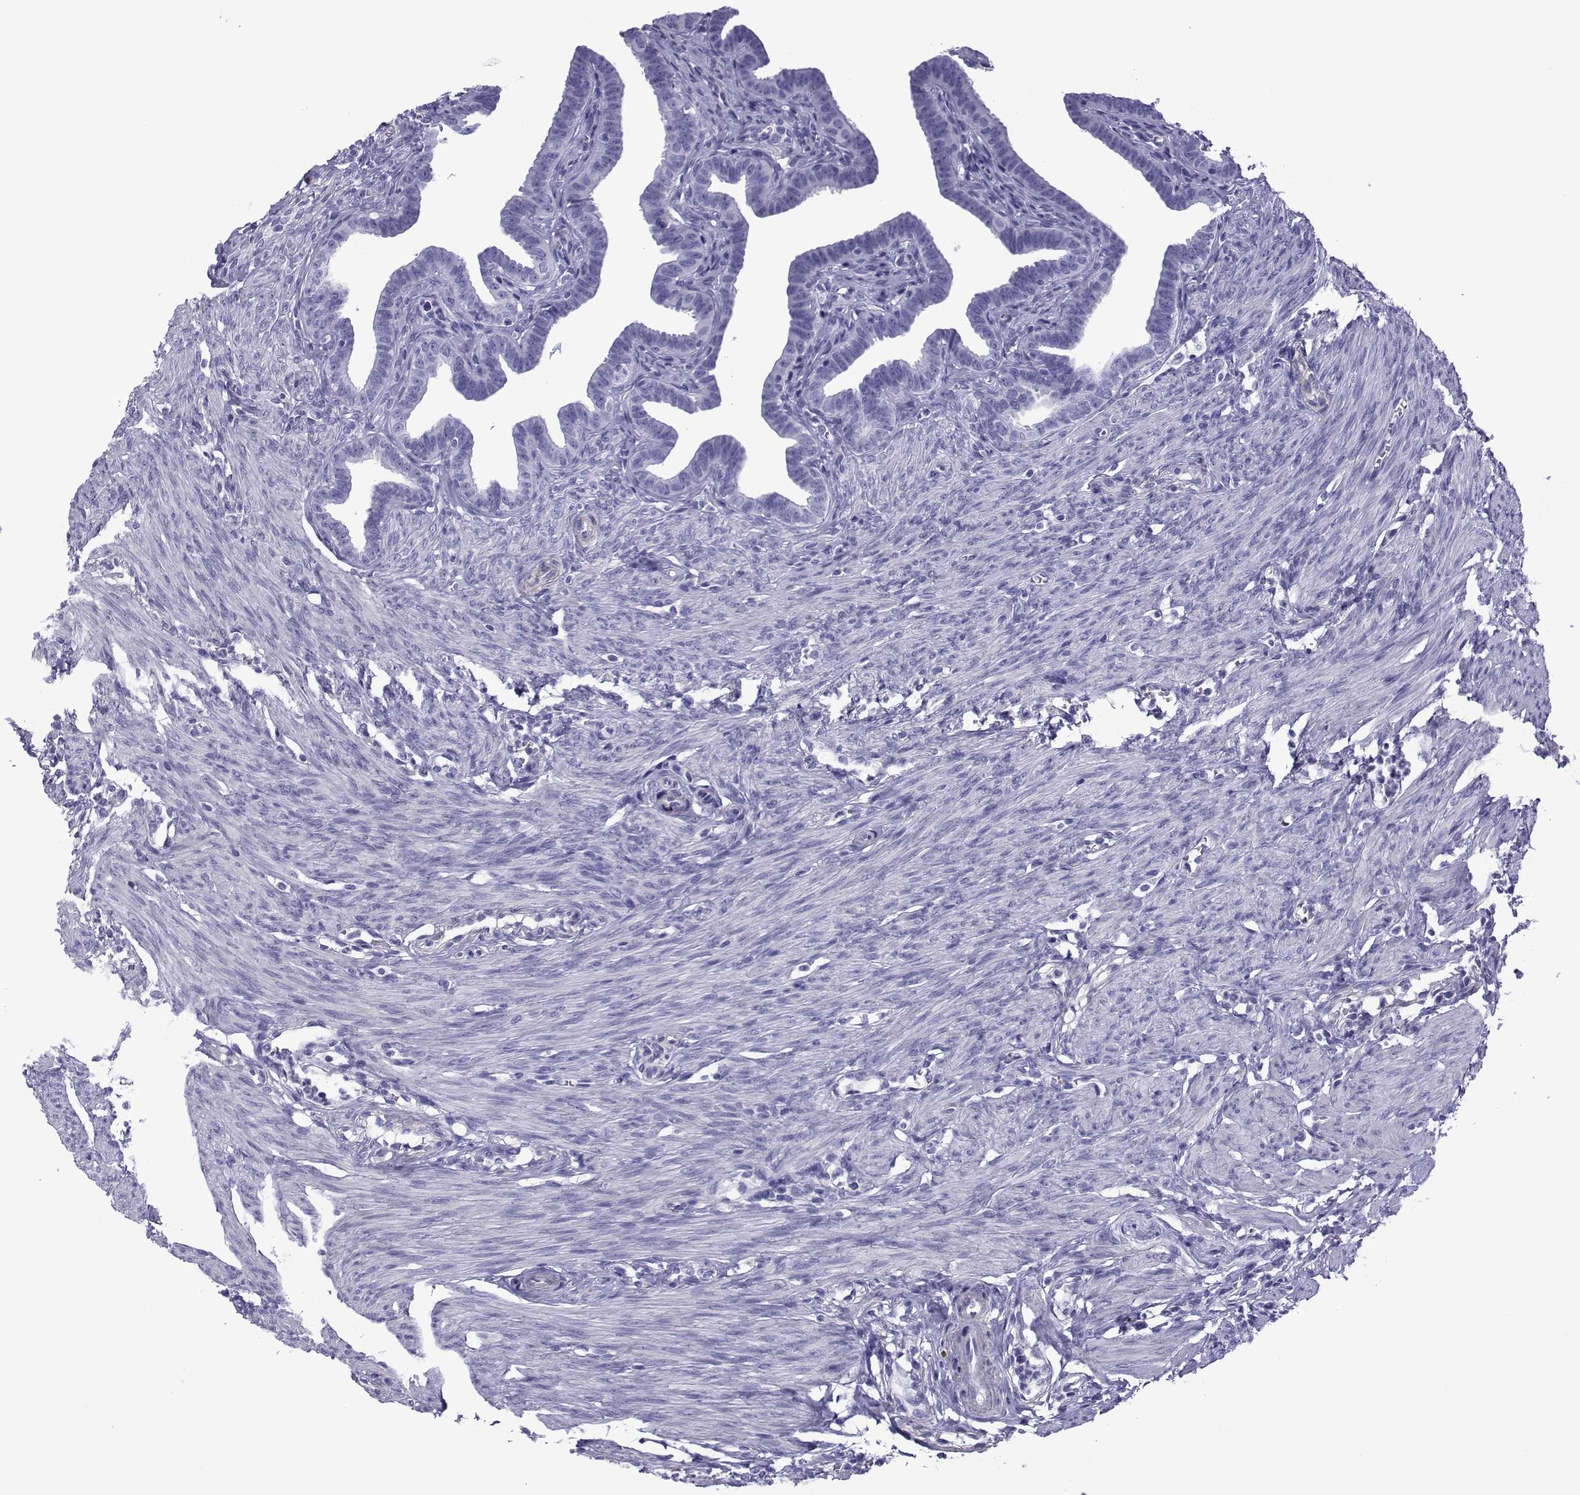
{"staining": {"intensity": "negative", "quantity": "none", "location": "none"}, "tissue": "fallopian tube", "cell_type": "Glandular cells", "image_type": "normal", "snomed": [{"axis": "morphology", "description": "Normal tissue, NOS"}, {"axis": "topography", "description": "Fallopian tube"}, {"axis": "topography", "description": "Ovary"}], "caption": "Immunohistochemistry image of unremarkable fallopian tube: human fallopian tube stained with DAB (3,3'-diaminobenzidine) reveals no significant protein staining in glandular cells.", "gene": "SPANXA1", "patient": {"sex": "female", "age": 33}}